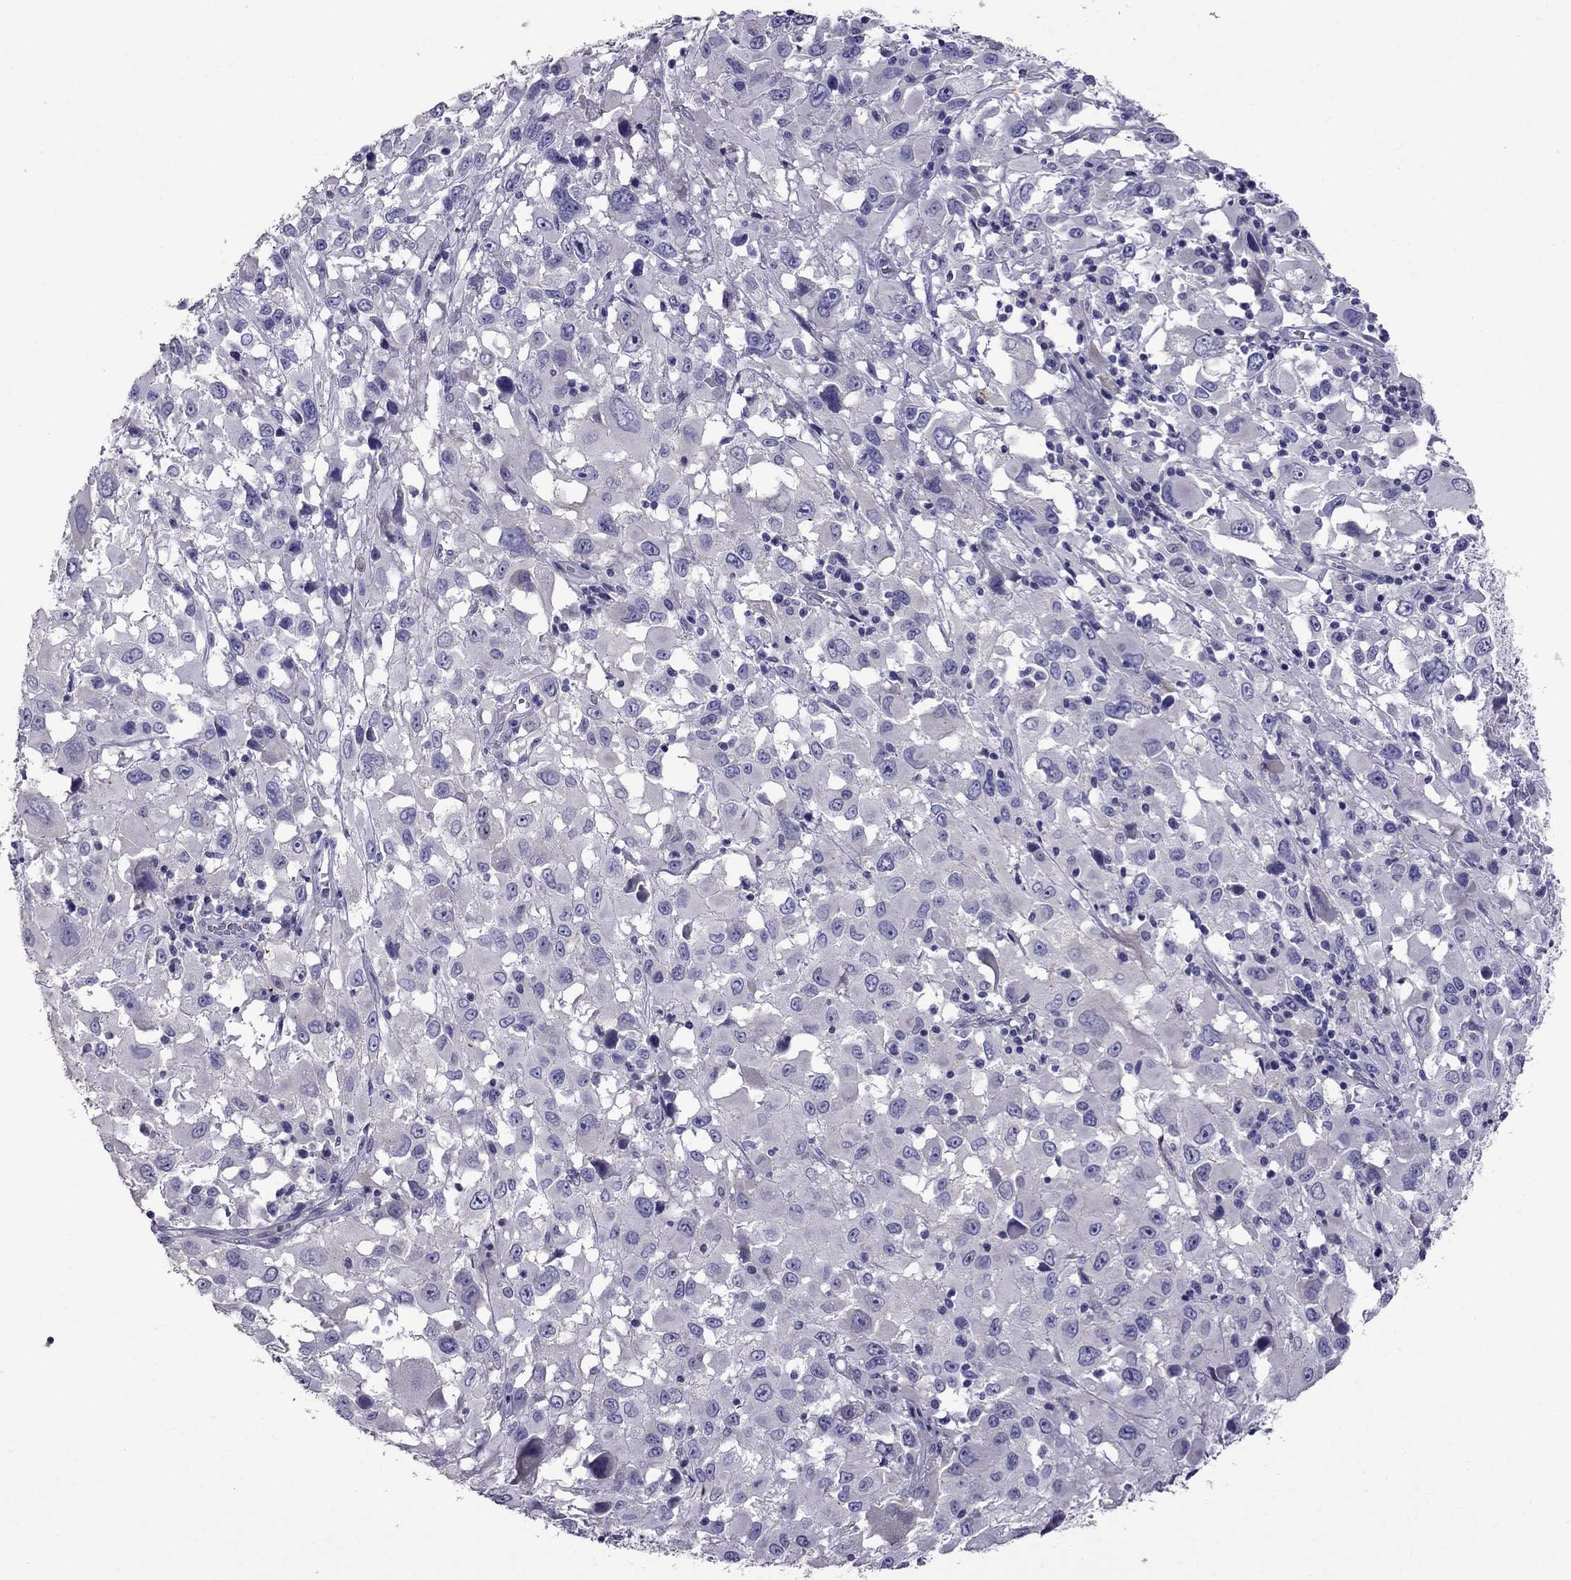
{"staining": {"intensity": "negative", "quantity": "none", "location": "none"}, "tissue": "melanoma", "cell_type": "Tumor cells", "image_type": "cancer", "snomed": [{"axis": "morphology", "description": "Malignant melanoma, Metastatic site"}, {"axis": "topography", "description": "Soft tissue"}], "caption": "Immunohistochemistry (IHC) photomicrograph of human melanoma stained for a protein (brown), which reveals no staining in tumor cells.", "gene": "OXCT2", "patient": {"sex": "male", "age": 50}}